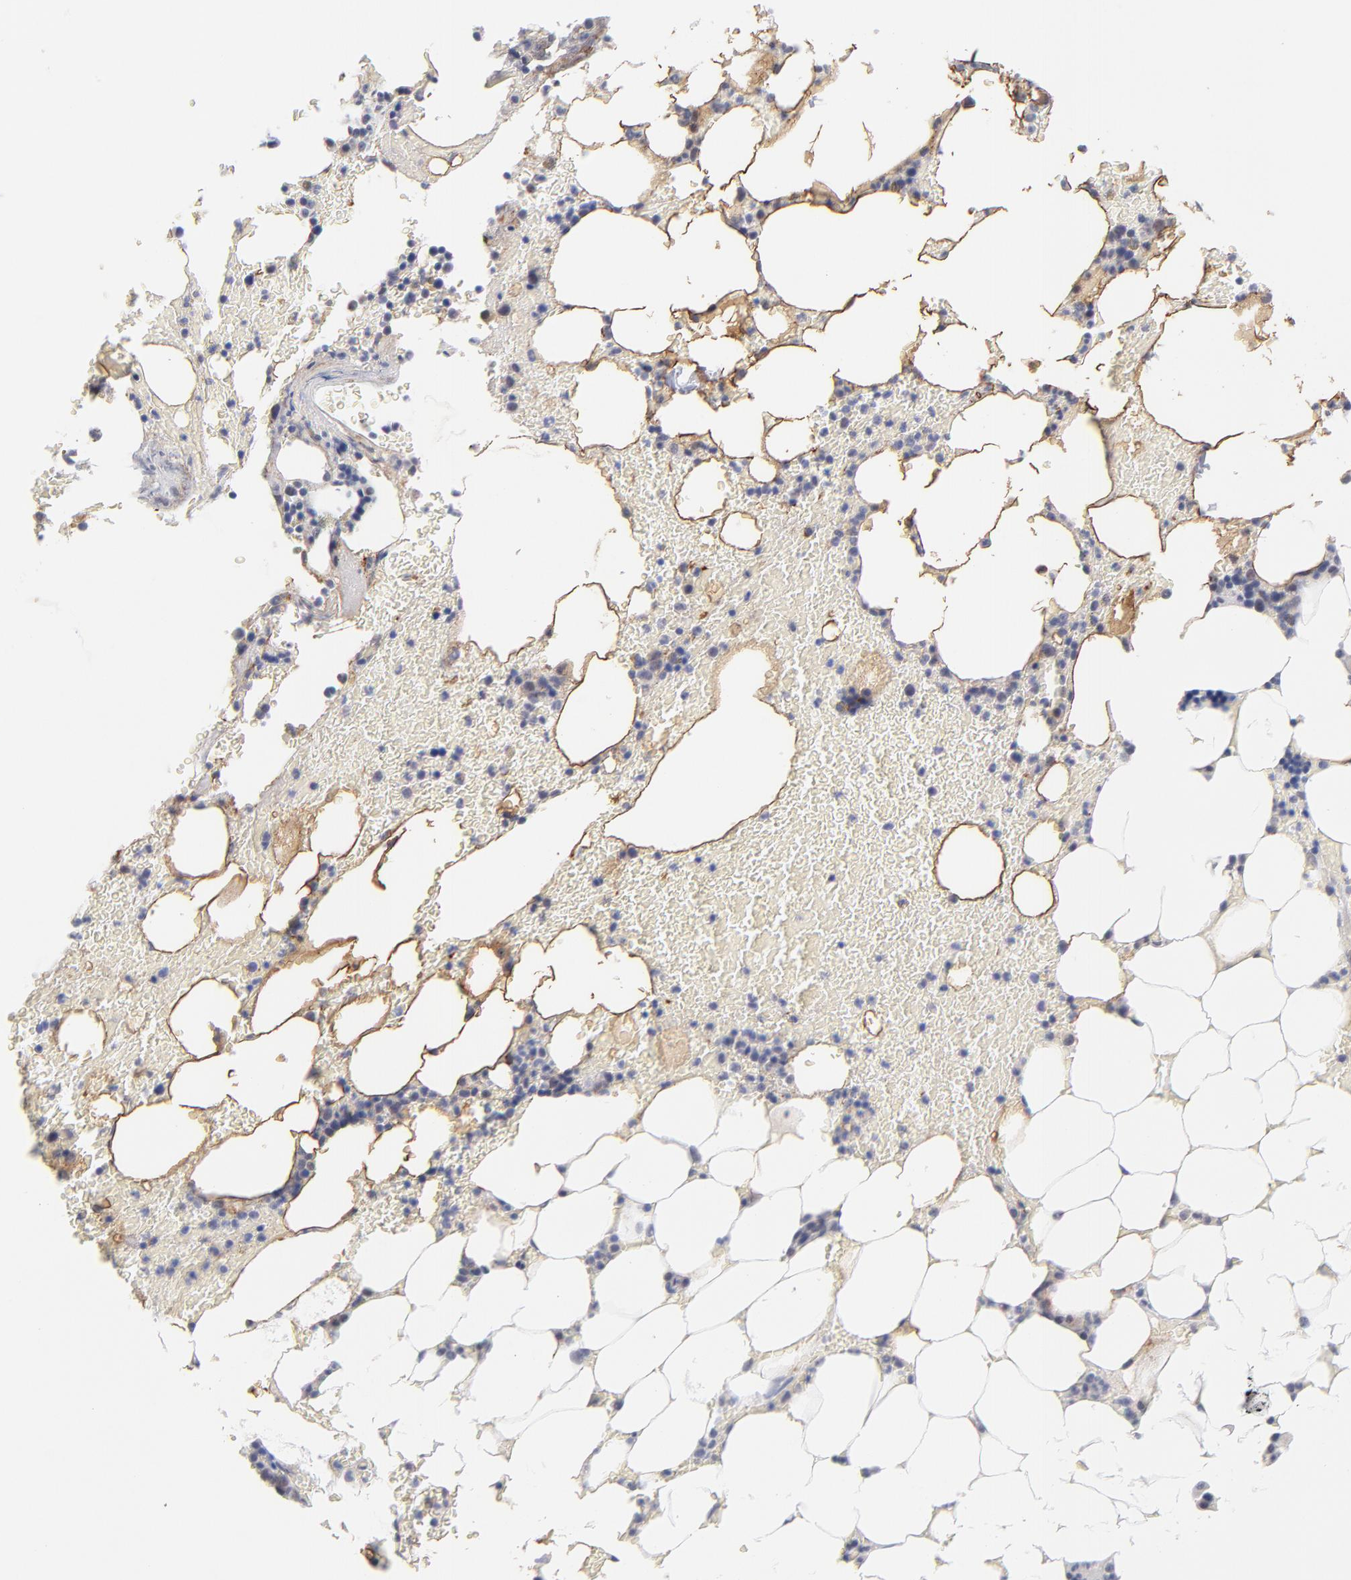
{"staining": {"intensity": "weak", "quantity": "<25%", "location": "nuclear"}, "tissue": "bone marrow", "cell_type": "Hematopoietic cells", "image_type": "normal", "snomed": [{"axis": "morphology", "description": "Normal tissue, NOS"}, {"axis": "topography", "description": "Bone marrow"}], "caption": "Micrograph shows no significant protein expression in hematopoietic cells of unremarkable bone marrow.", "gene": "WSB1", "patient": {"sex": "female", "age": 73}}